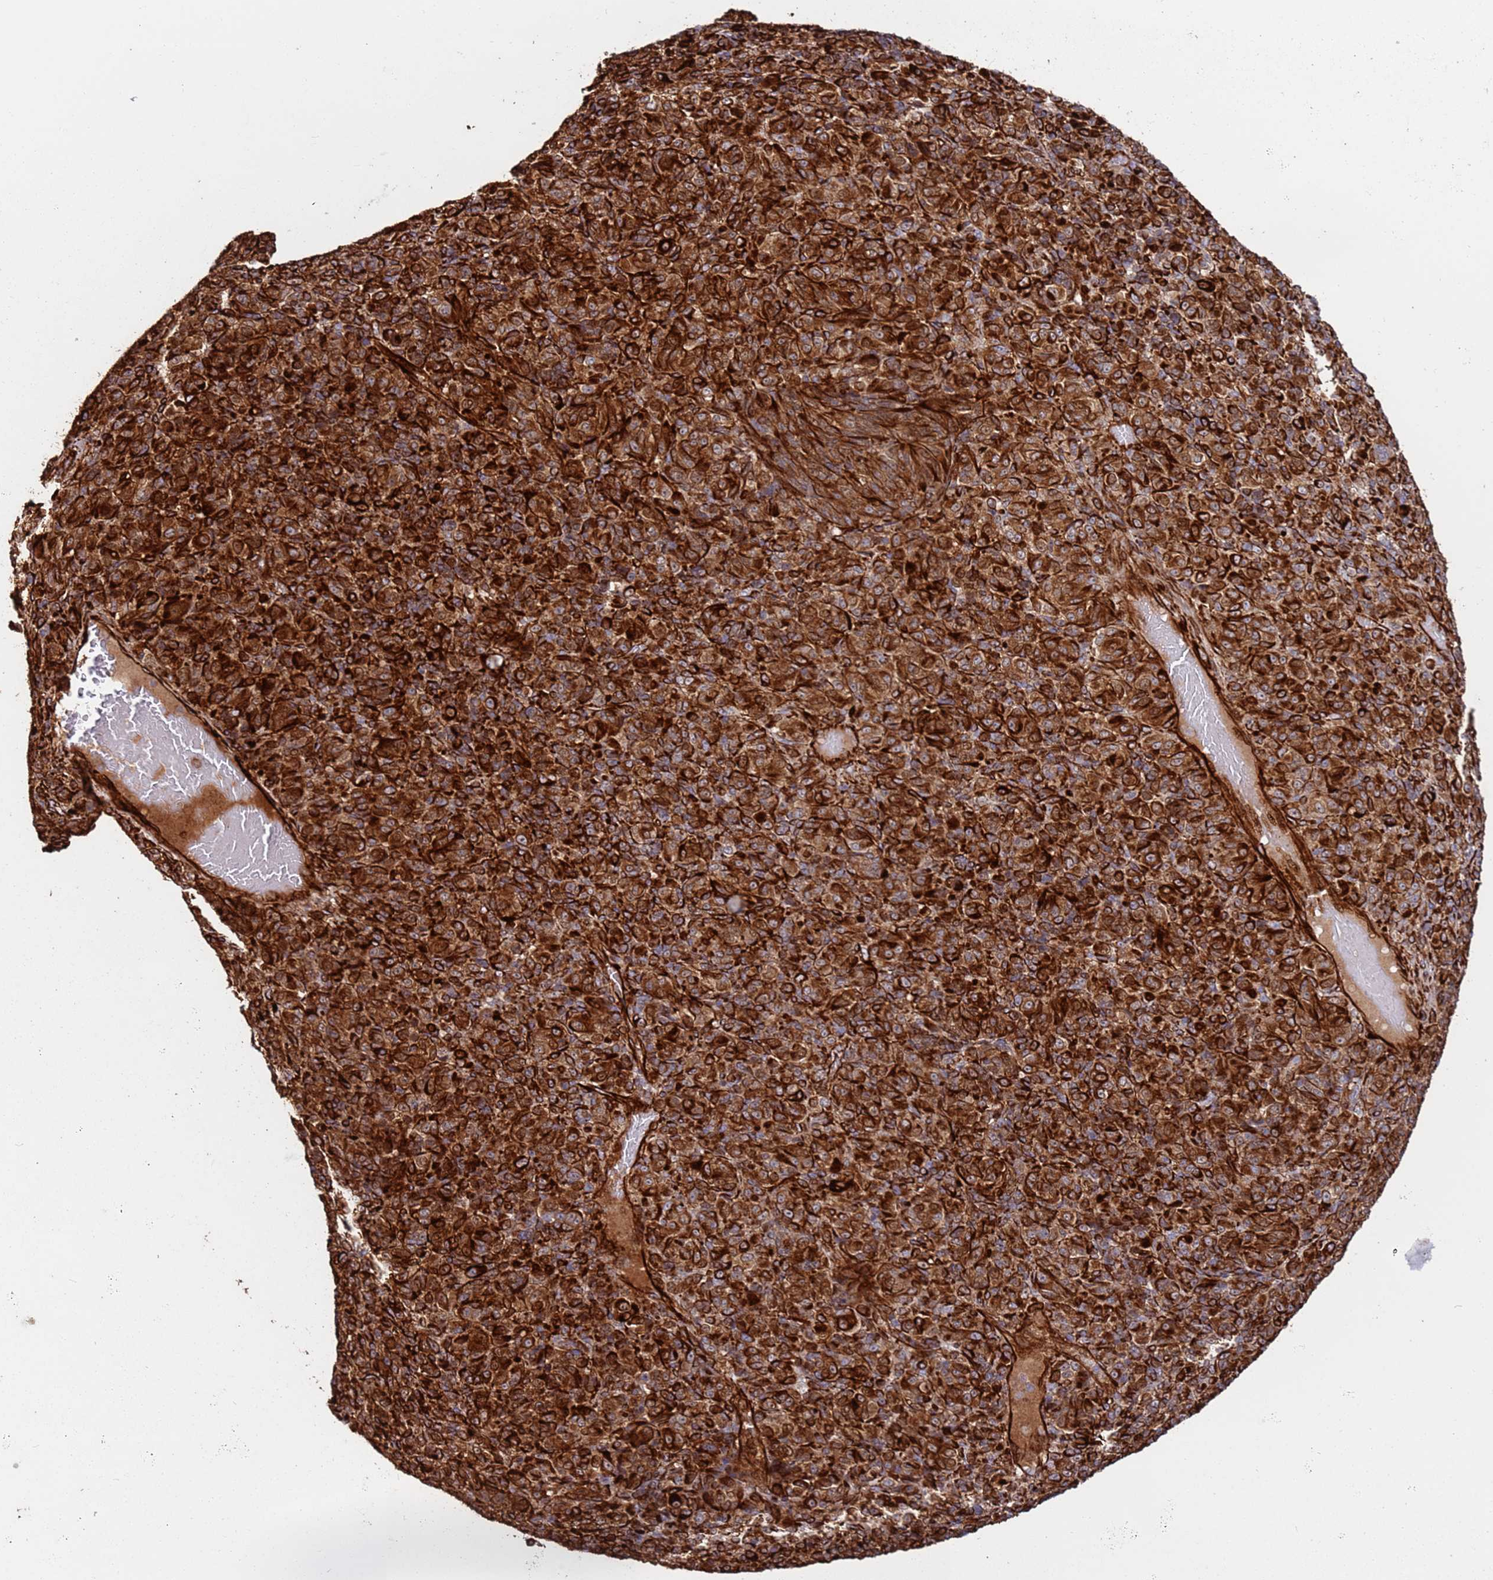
{"staining": {"intensity": "strong", "quantity": ">75%", "location": "cytoplasmic/membranous"}, "tissue": "melanoma", "cell_type": "Tumor cells", "image_type": "cancer", "snomed": [{"axis": "morphology", "description": "Malignant melanoma, Metastatic site"}, {"axis": "topography", "description": "Brain"}], "caption": "Protein expression analysis of human melanoma reveals strong cytoplasmic/membranous staining in about >75% of tumor cells.", "gene": "MRGPRE", "patient": {"sex": "female", "age": 56}}